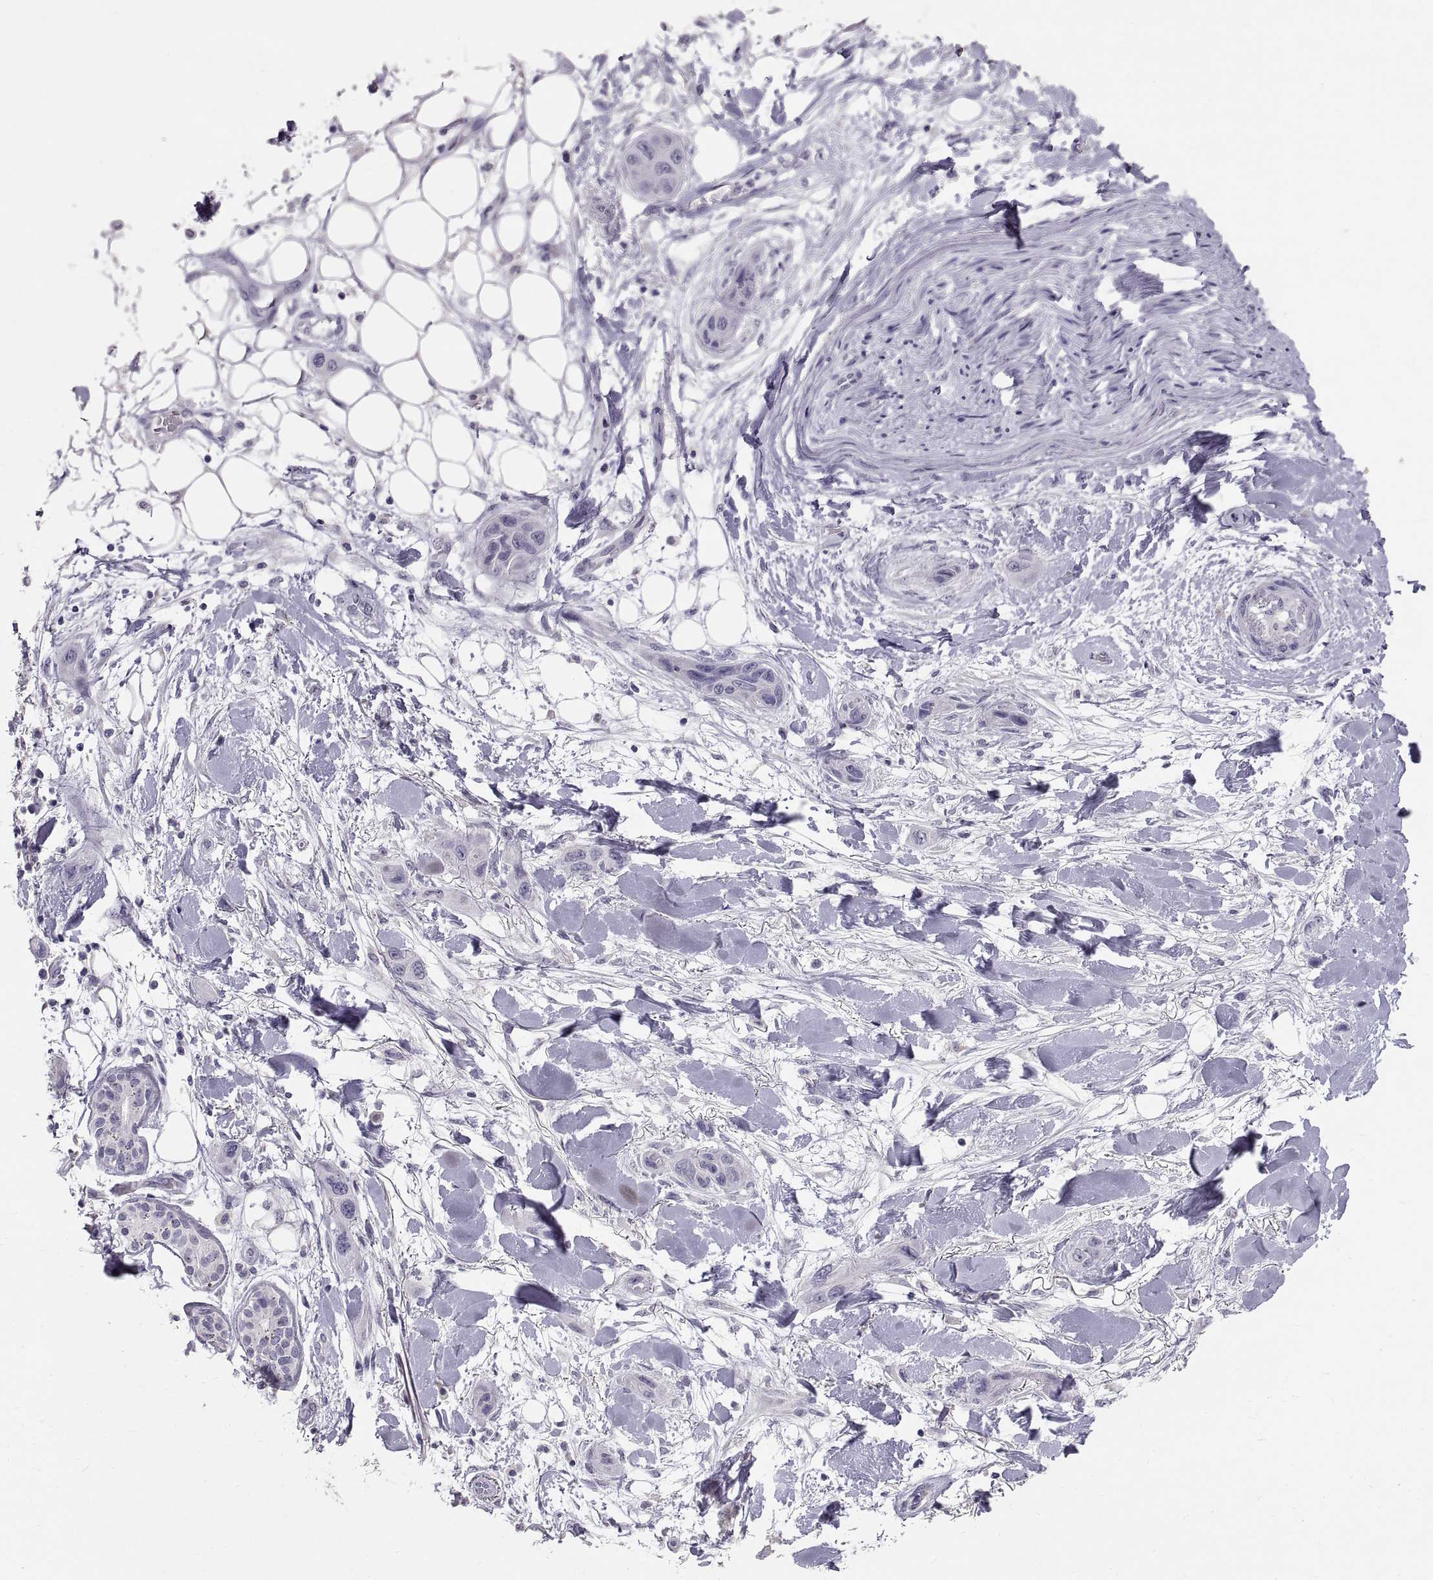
{"staining": {"intensity": "negative", "quantity": "none", "location": "none"}, "tissue": "skin cancer", "cell_type": "Tumor cells", "image_type": "cancer", "snomed": [{"axis": "morphology", "description": "Squamous cell carcinoma, NOS"}, {"axis": "topography", "description": "Skin"}], "caption": "An immunohistochemistry (IHC) histopathology image of squamous cell carcinoma (skin) is shown. There is no staining in tumor cells of squamous cell carcinoma (skin).", "gene": "WBP2NL", "patient": {"sex": "male", "age": 79}}